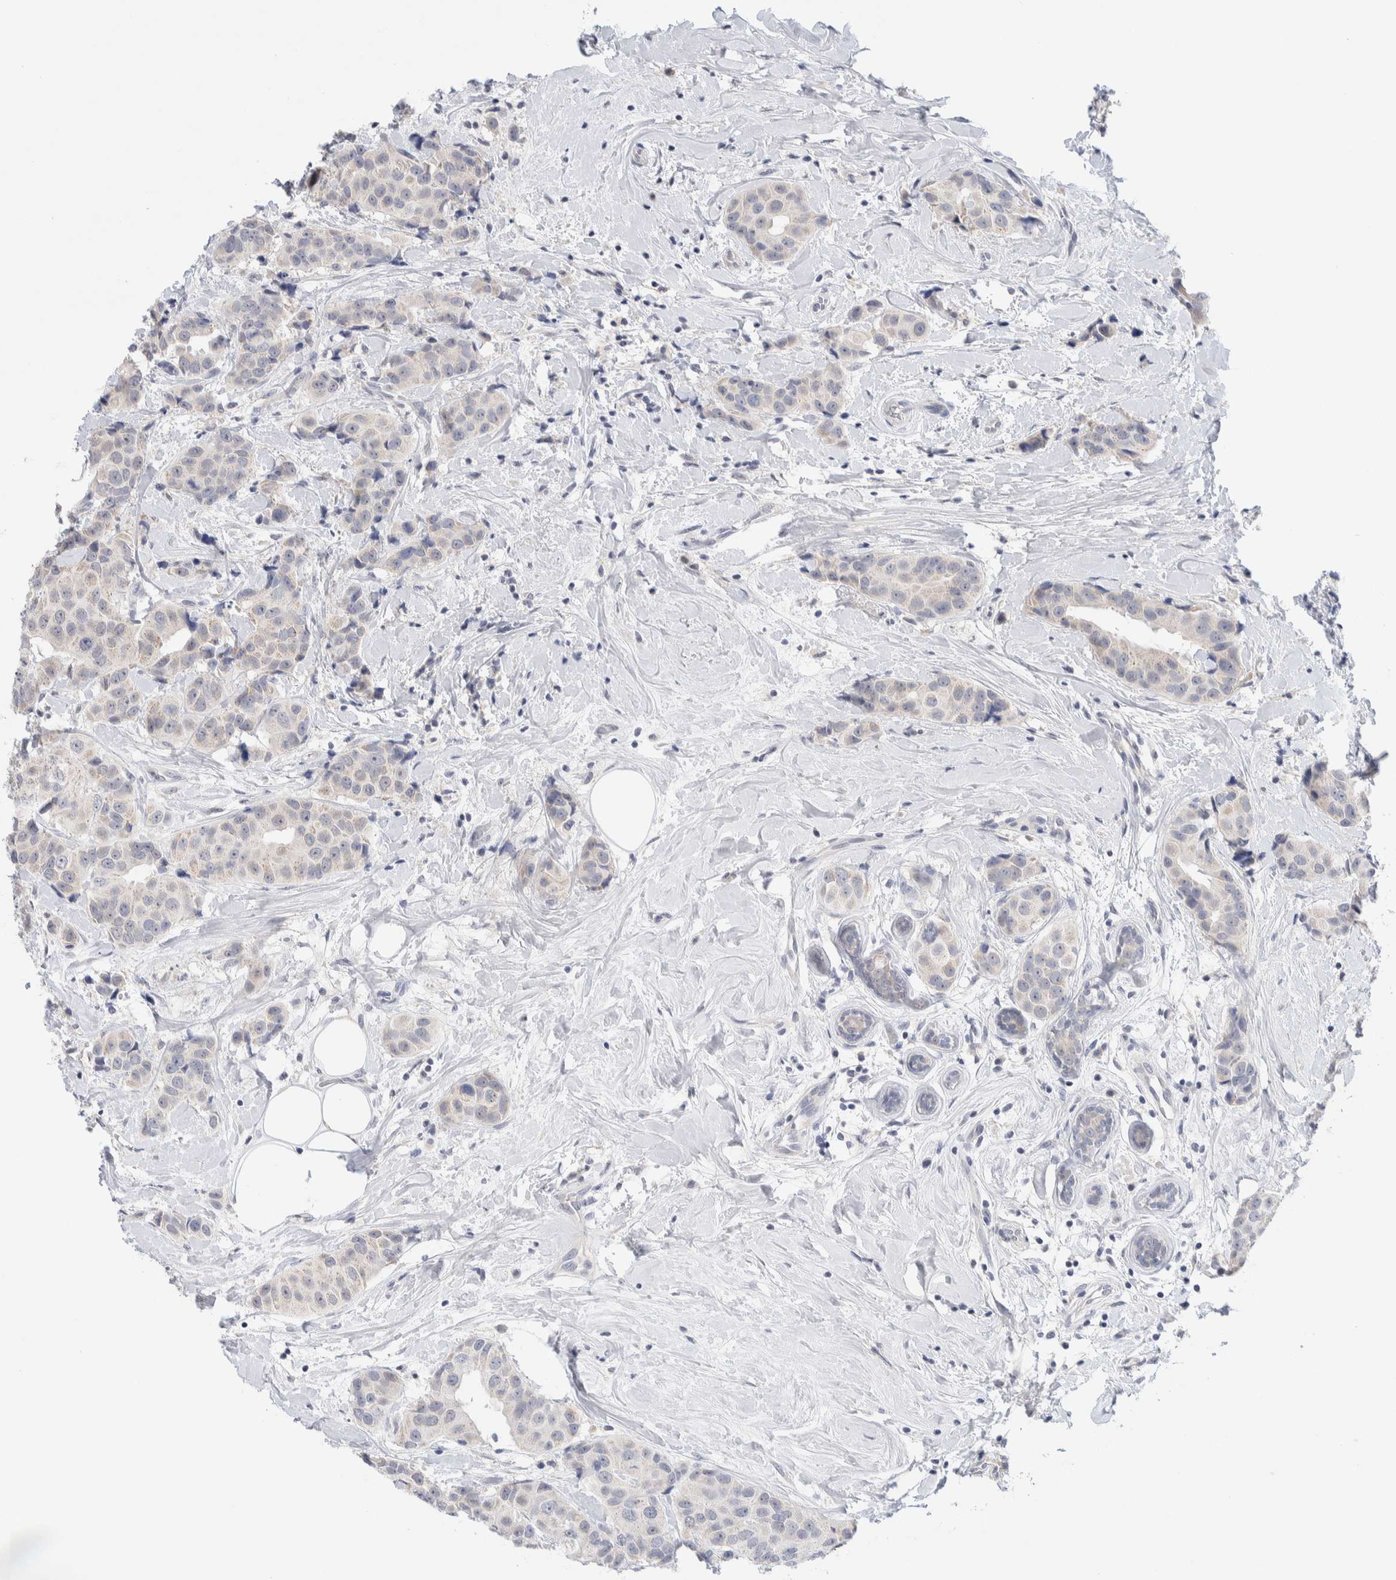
{"staining": {"intensity": "weak", "quantity": "<25%", "location": "nuclear"}, "tissue": "breast cancer", "cell_type": "Tumor cells", "image_type": "cancer", "snomed": [{"axis": "morphology", "description": "Normal tissue, NOS"}, {"axis": "morphology", "description": "Duct carcinoma"}, {"axis": "topography", "description": "Breast"}], "caption": "IHC of breast infiltrating ductal carcinoma displays no expression in tumor cells.", "gene": "DNAJB6", "patient": {"sex": "female", "age": 39}}